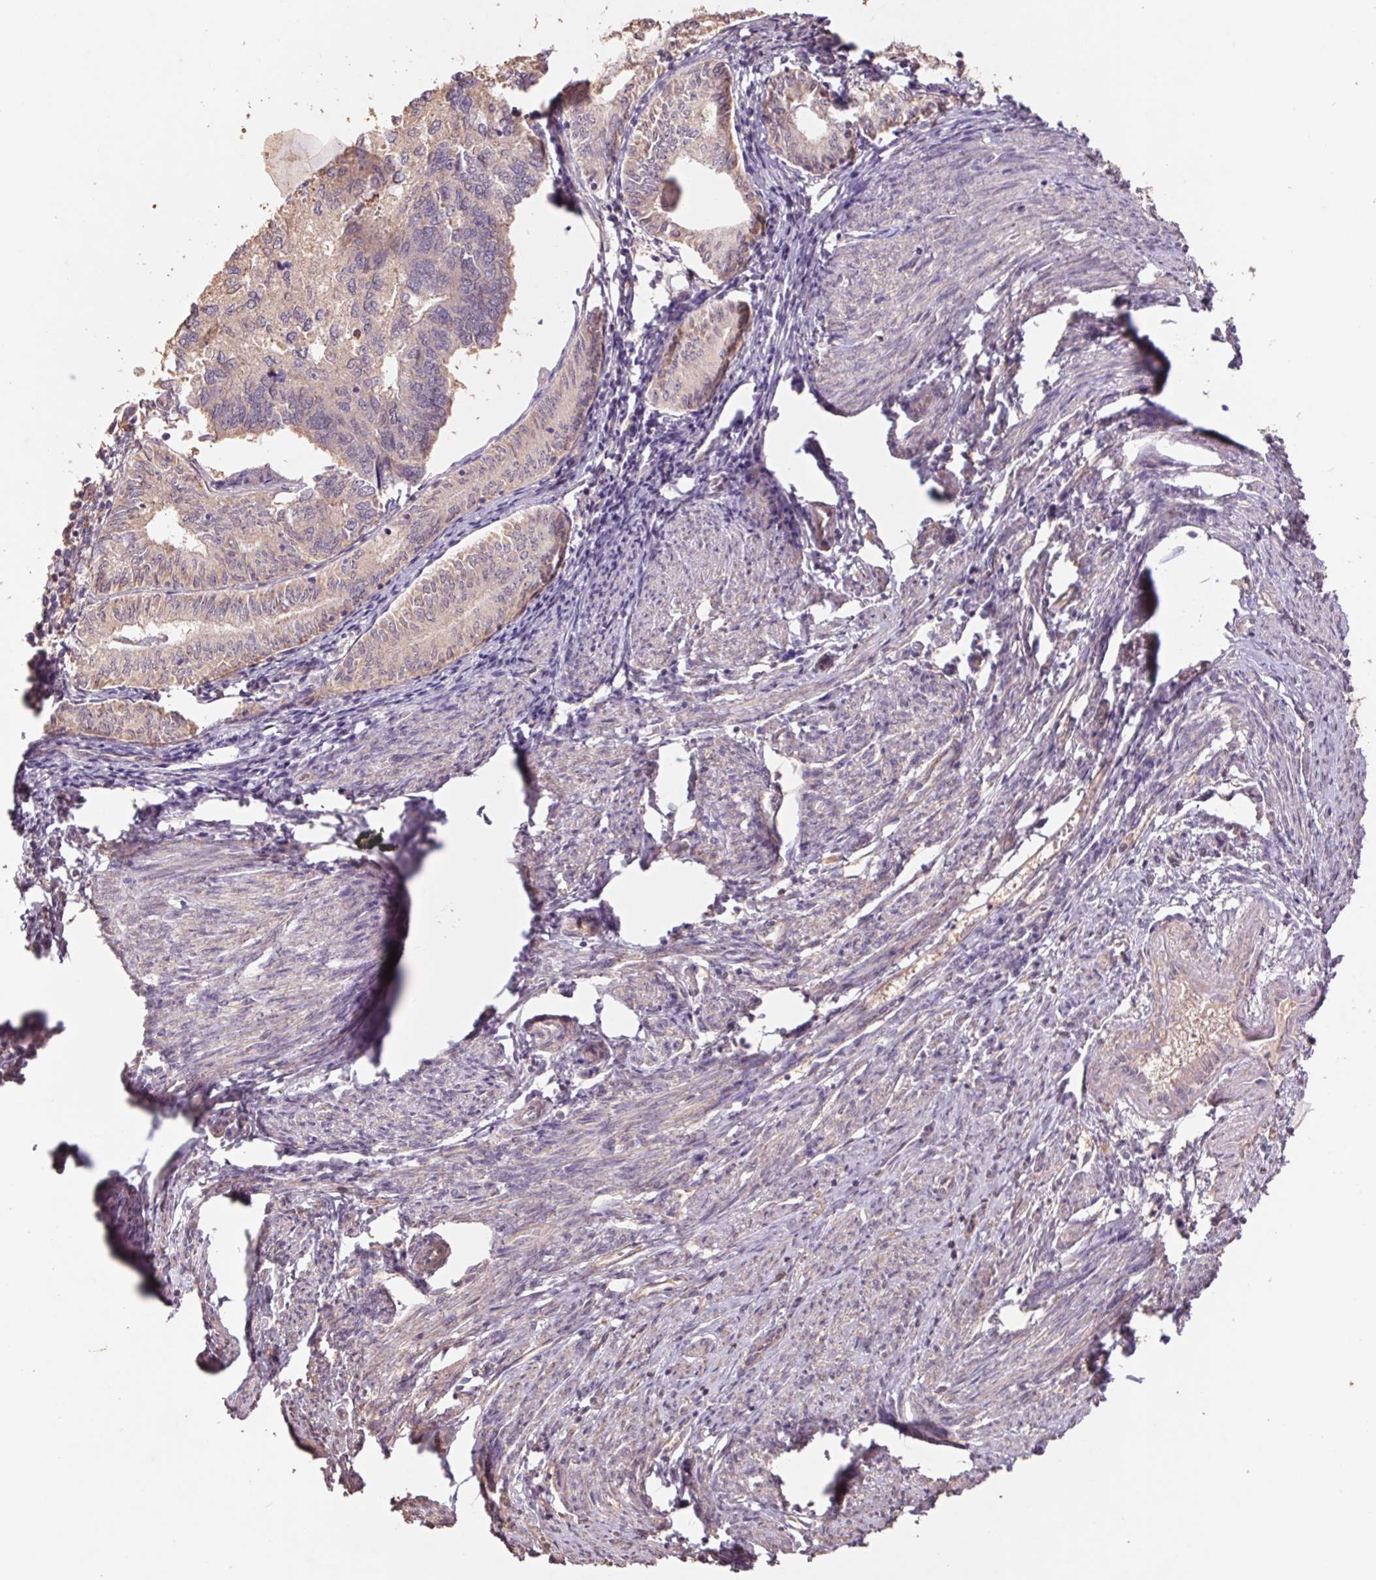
{"staining": {"intensity": "weak", "quantity": ">75%", "location": "cytoplasmic/membranous"}, "tissue": "endometrial cancer", "cell_type": "Tumor cells", "image_type": "cancer", "snomed": [{"axis": "morphology", "description": "Carcinoma, NOS"}, {"axis": "topography", "description": "Uterus"}], "caption": "Tumor cells exhibit weak cytoplasmic/membranous staining in about >75% of cells in endometrial cancer (carcinoma).", "gene": "GRM2", "patient": {"sex": "female", "age": 76}}